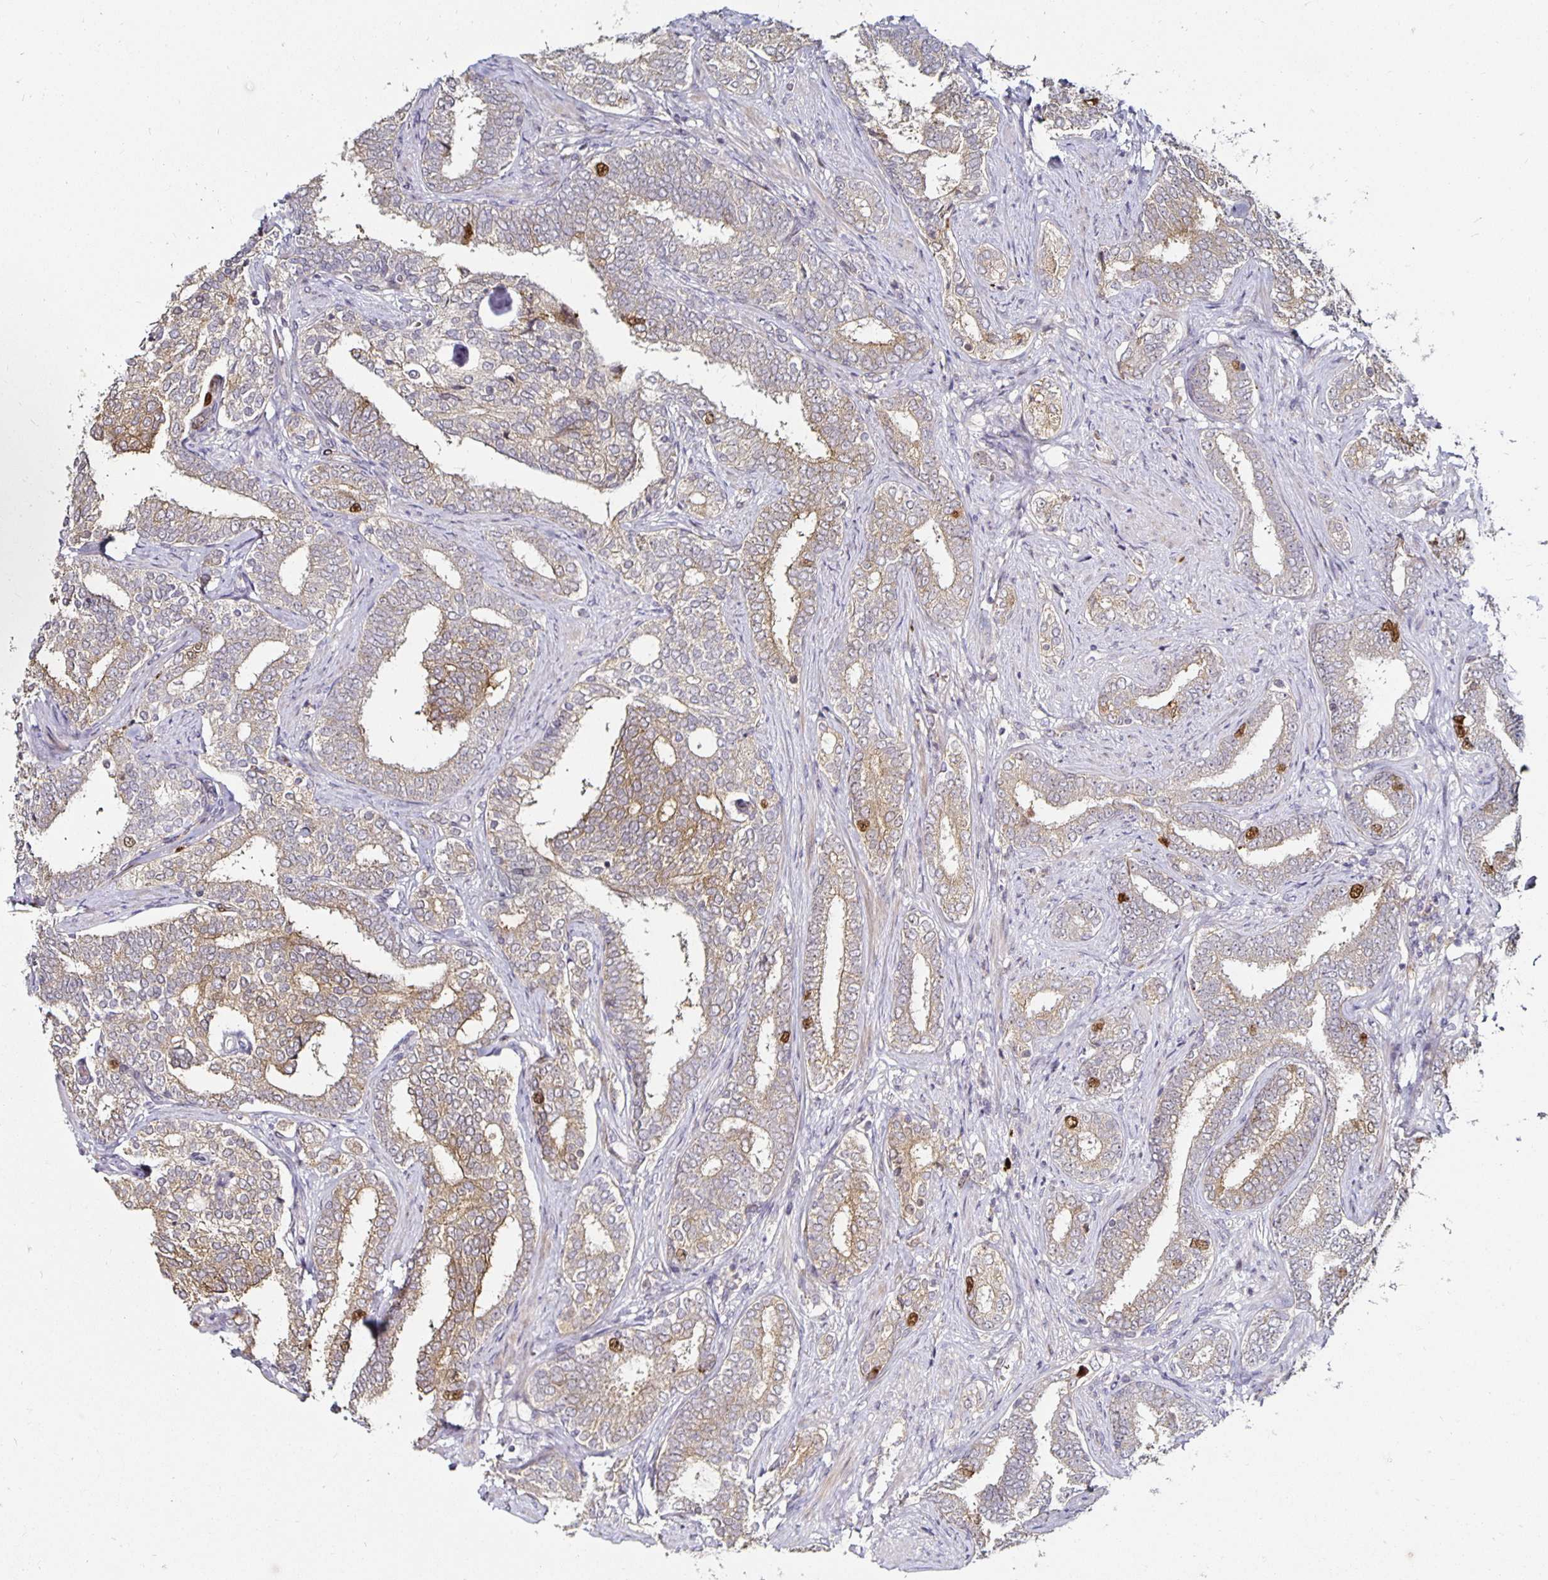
{"staining": {"intensity": "strong", "quantity": "<25%", "location": "nuclear"}, "tissue": "prostate cancer", "cell_type": "Tumor cells", "image_type": "cancer", "snomed": [{"axis": "morphology", "description": "Adenocarcinoma, High grade"}, {"axis": "topography", "description": "Prostate"}], "caption": "DAB (3,3'-diaminobenzidine) immunohistochemical staining of prostate cancer (adenocarcinoma (high-grade)) displays strong nuclear protein positivity in approximately <25% of tumor cells. (DAB (3,3'-diaminobenzidine) IHC, brown staining for protein, blue staining for nuclei).", "gene": "ANLN", "patient": {"sex": "male", "age": 72}}